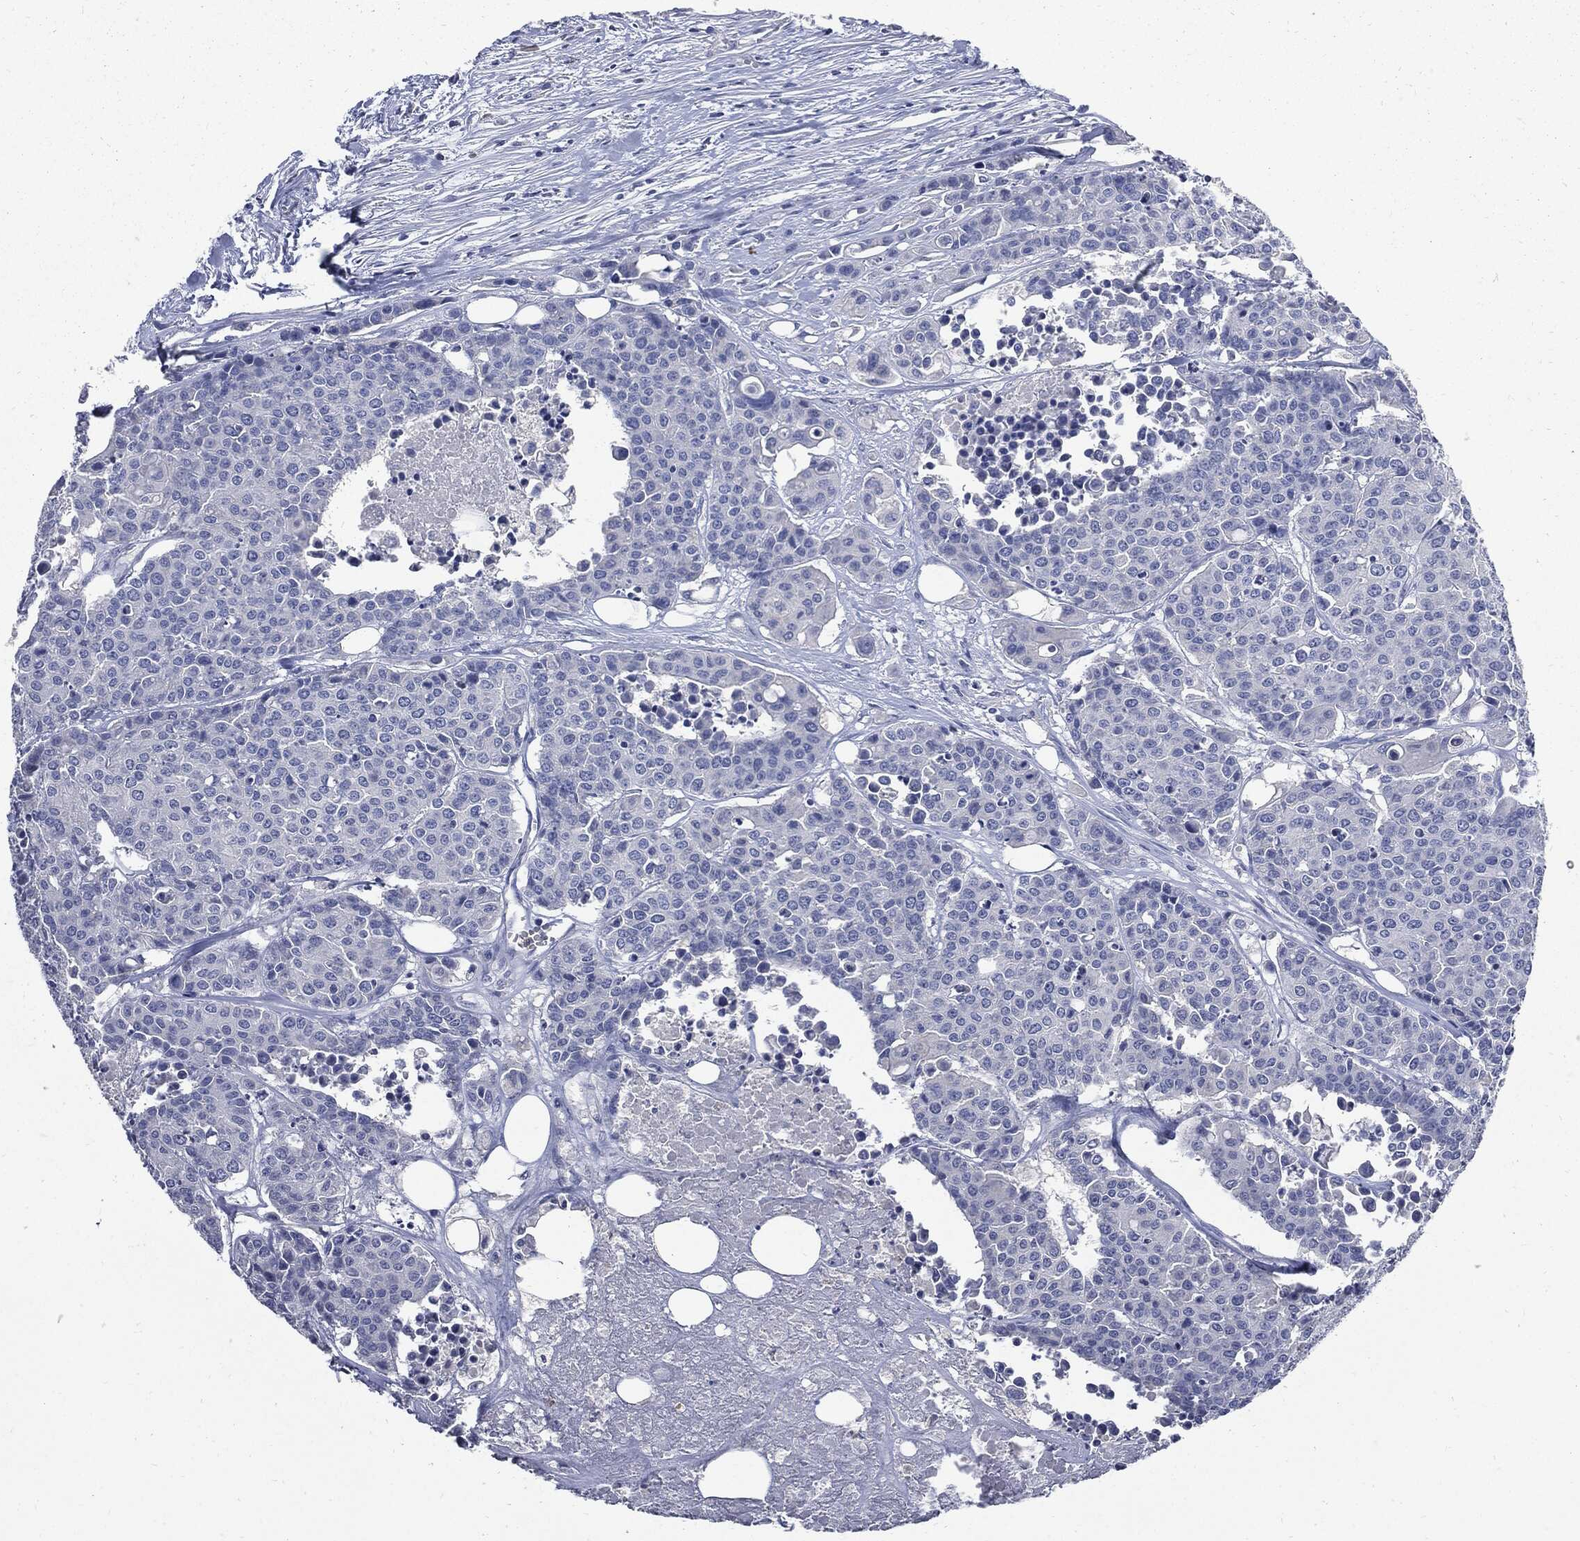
{"staining": {"intensity": "negative", "quantity": "none", "location": "none"}, "tissue": "carcinoid", "cell_type": "Tumor cells", "image_type": "cancer", "snomed": [{"axis": "morphology", "description": "Carcinoid, malignant, NOS"}, {"axis": "topography", "description": "Colon"}], "caption": "Tumor cells are negative for brown protein staining in carcinoid (malignant).", "gene": "CPE", "patient": {"sex": "male", "age": 81}}